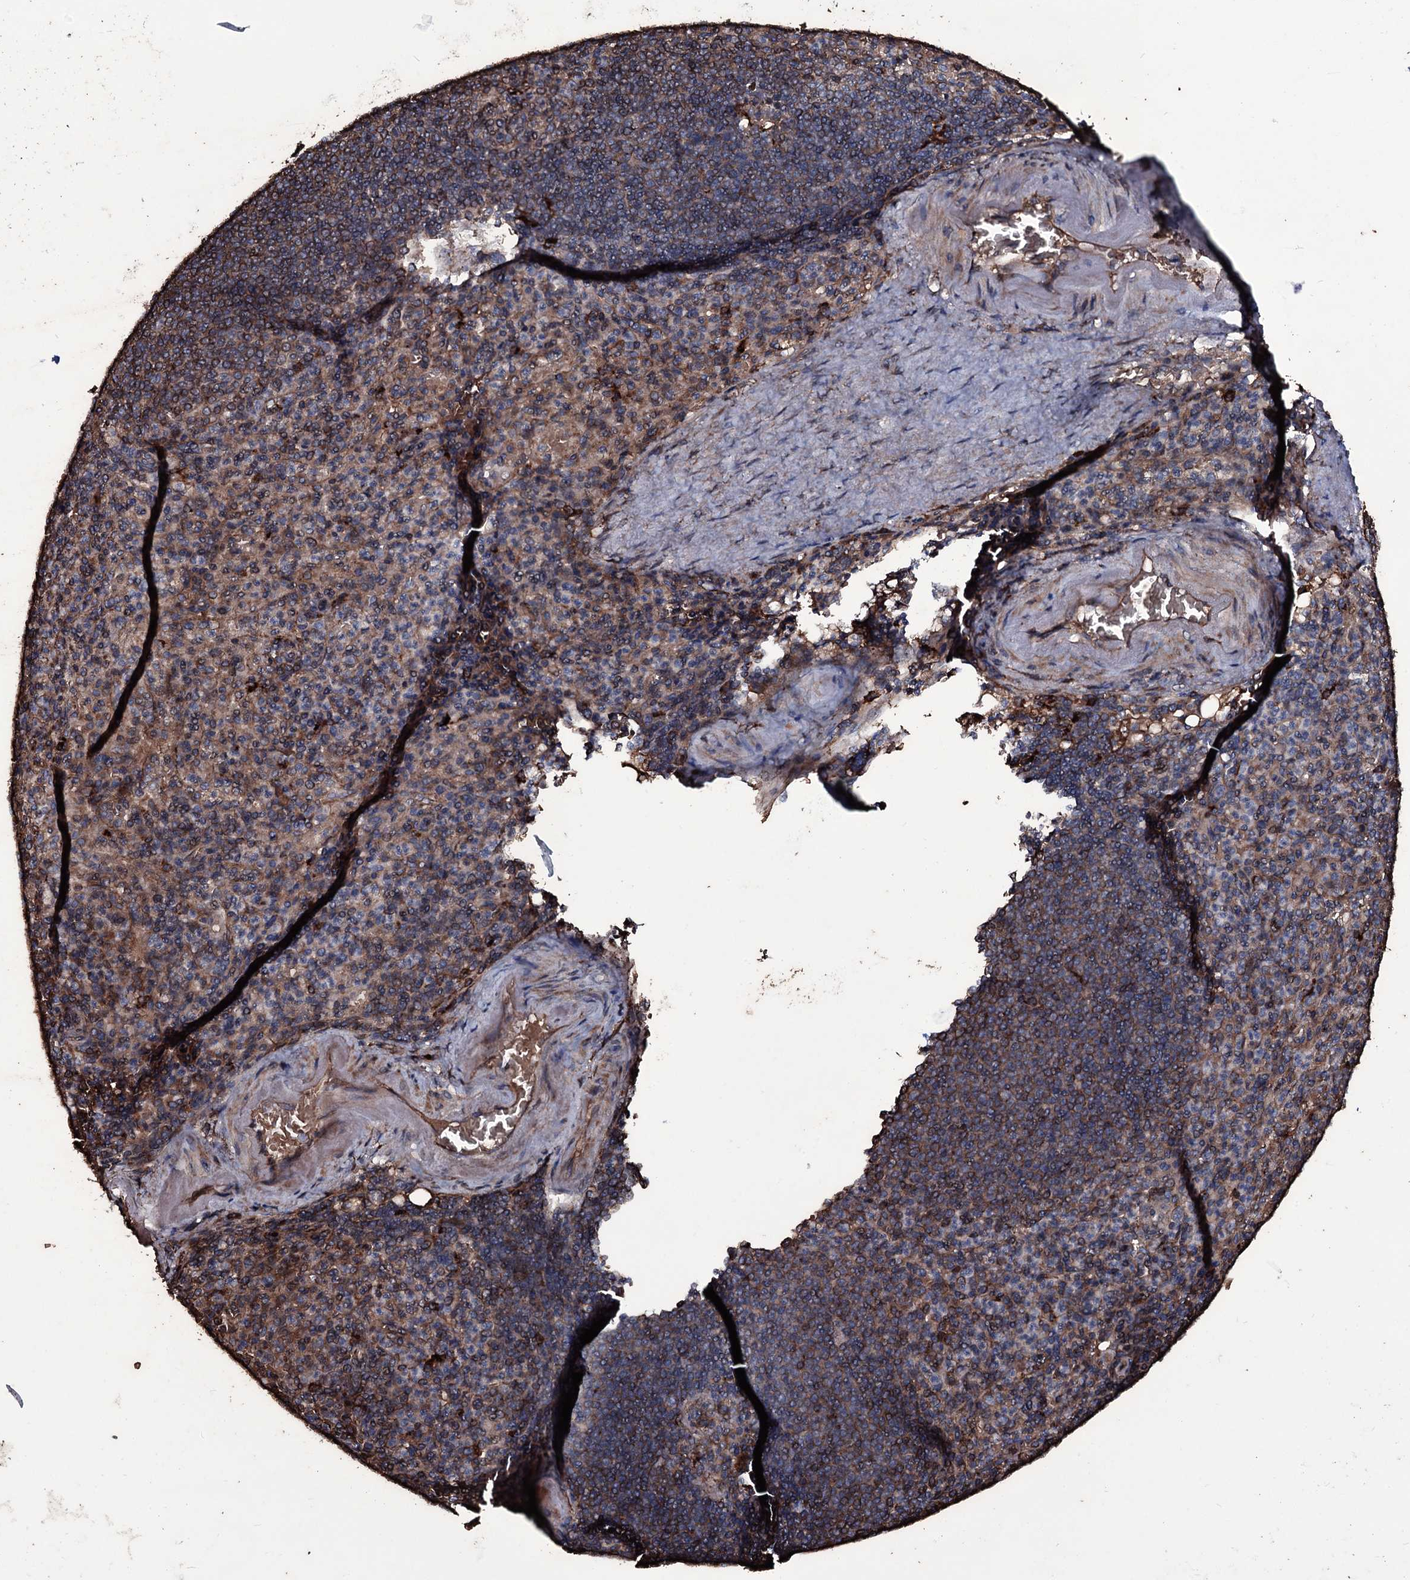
{"staining": {"intensity": "weak", "quantity": "<25%", "location": "cytoplasmic/membranous"}, "tissue": "spleen", "cell_type": "Cells in red pulp", "image_type": "normal", "snomed": [{"axis": "morphology", "description": "Normal tissue, NOS"}, {"axis": "topography", "description": "Spleen"}], "caption": "Benign spleen was stained to show a protein in brown. There is no significant expression in cells in red pulp. The staining was performed using DAB (3,3'-diaminobenzidine) to visualize the protein expression in brown, while the nuclei were stained in blue with hematoxylin (Magnification: 20x).", "gene": "ZSWIM8", "patient": {"sex": "female", "age": 74}}